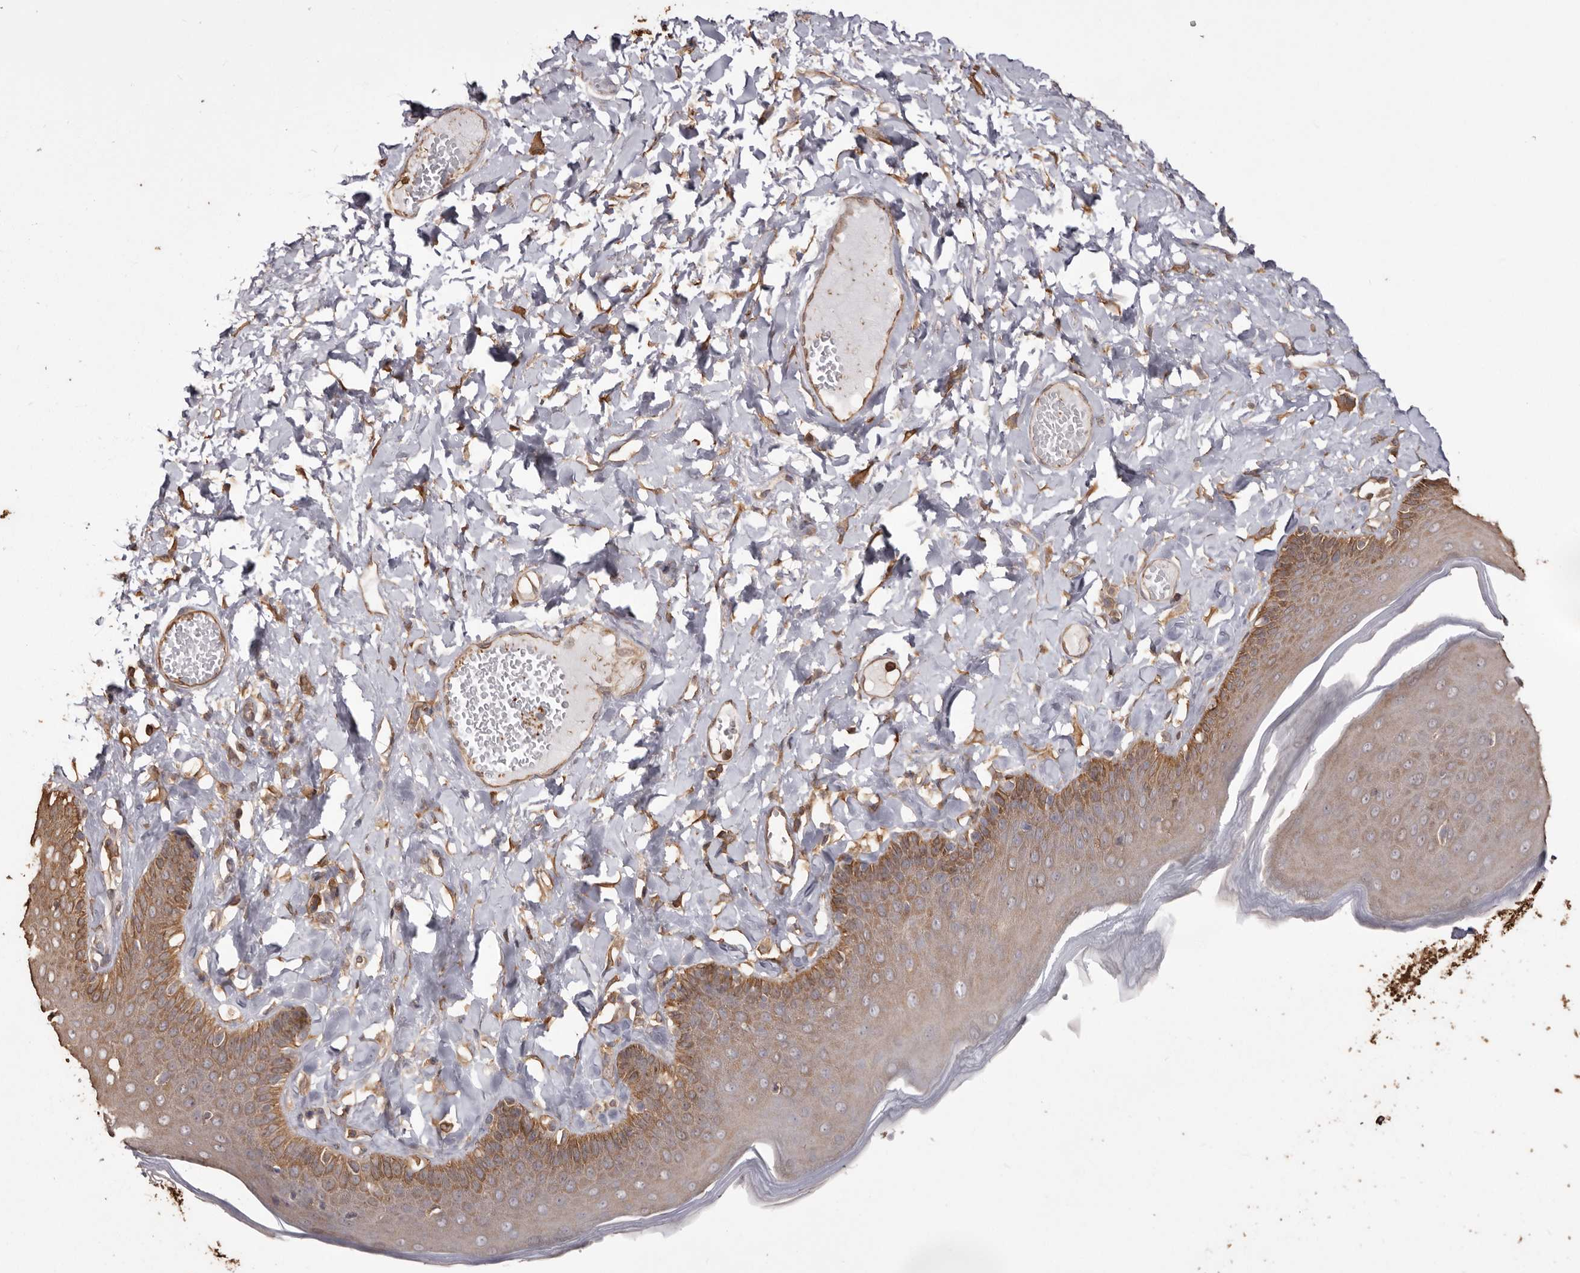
{"staining": {"intensity": "moderate", "quantity": ">75%", "location": "cytoplasmic/membranous"}, "tissue": "skin", "cell_type": "Epidermal cells", "image_type": "normal", "snomed": [{"axis": "morphology", "description": "Normal tissue, NOS"}, {"axis": "topography", "description": "Anal"}], "caption": "About >75% of epidermal cells in benign skin show moderate cytoplasmic/membranous protein expression as visualized by brown immunohistochemical staining.", "gene": "PKM", "patient": {"sex": "male", "age": 69}}